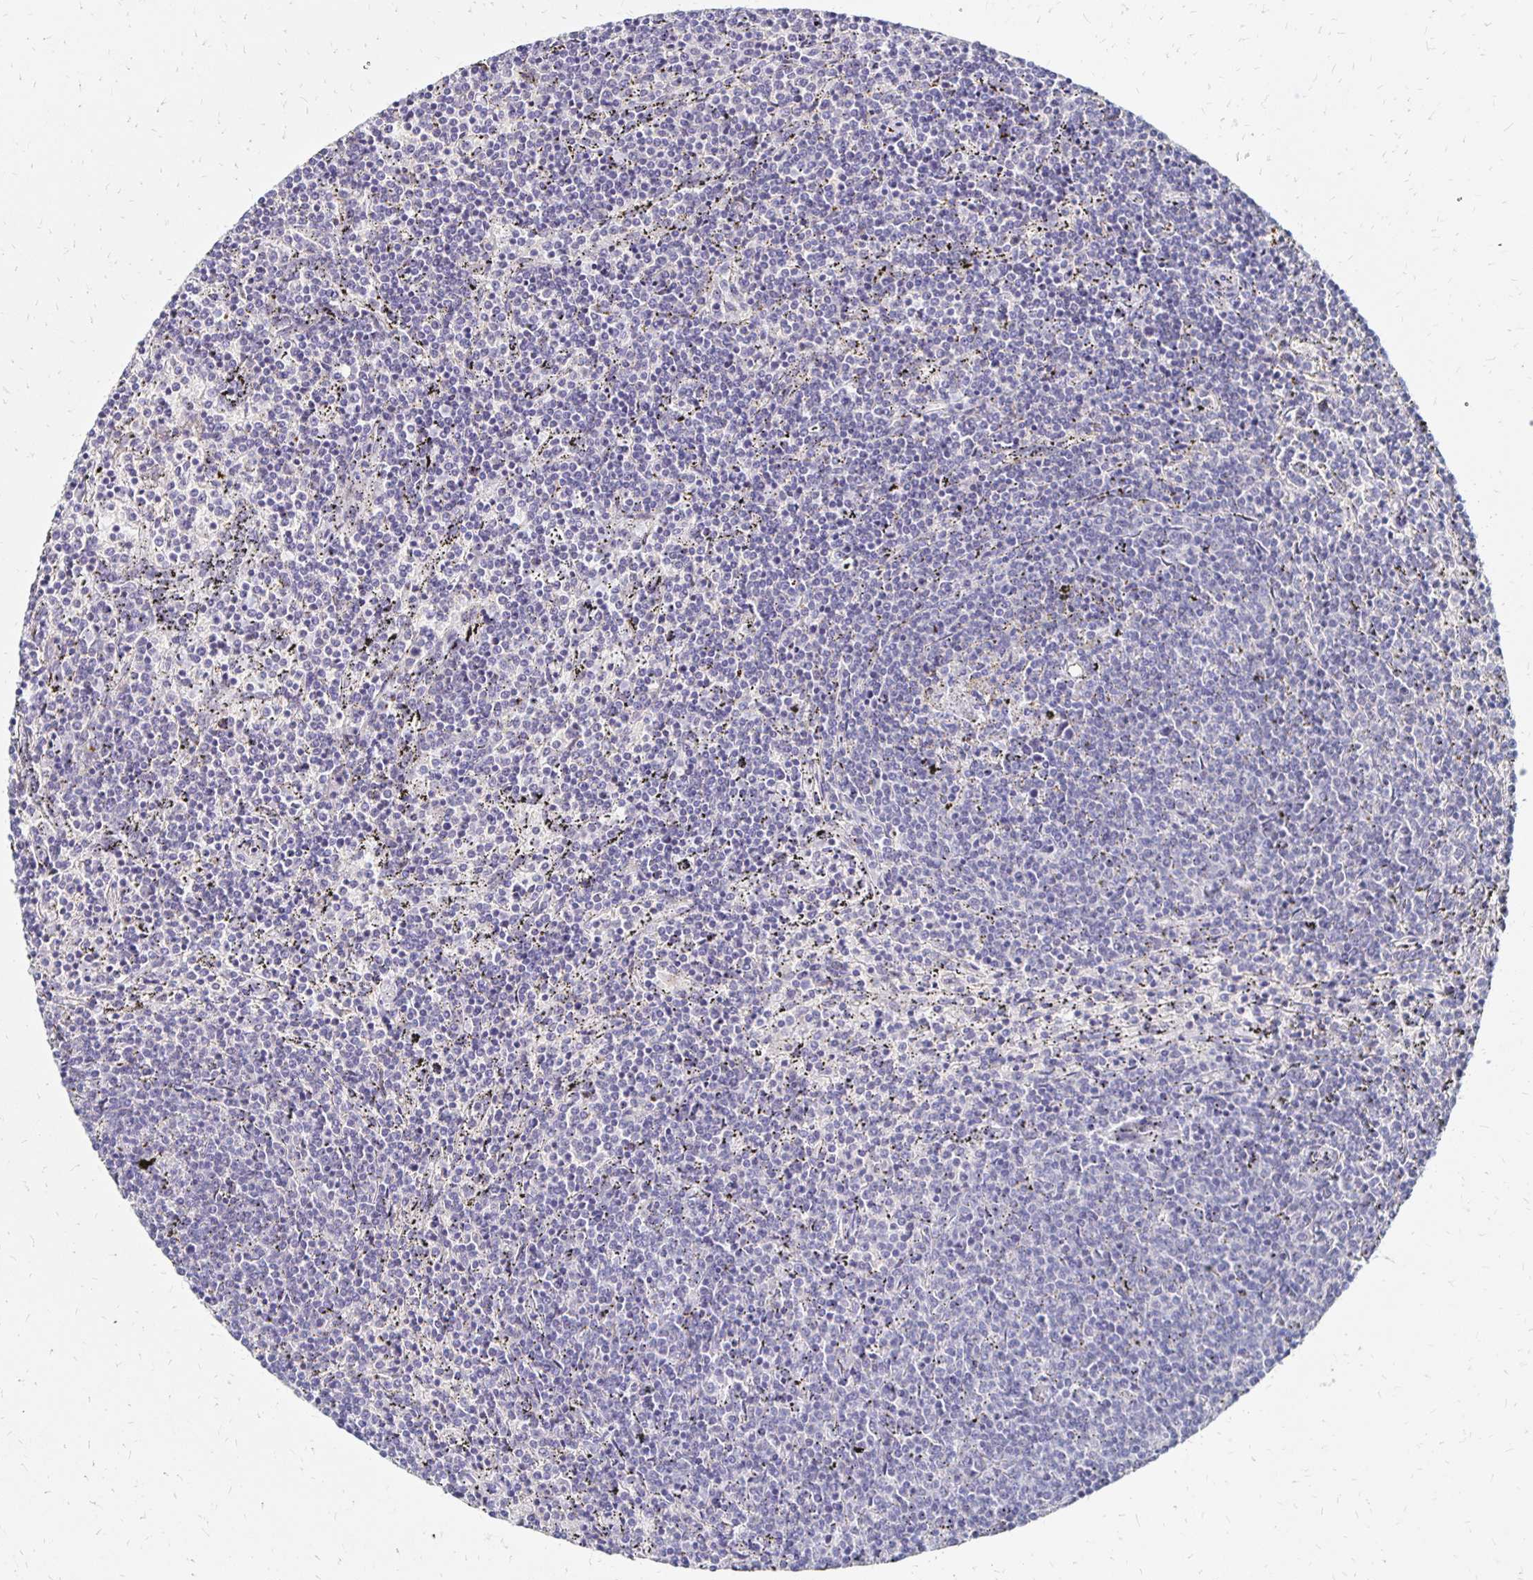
{"staining": {"intensity": "negative", "quantity": "none", "location": "none"}, "tissue": "lymphoma", "cell_type": "Tumor cells", "image_type": "cancer", "snomed": [{"axis": "morphology", "description": "Malignant lymphoma, non-Hodgkin's type, Low grade"}, {"axis": "topography", "description": "Spleen"}], "caption": "Low-grade malignant lymphoma, non-Hodgkin's type was stained to show a protein in brown. There is no significant positivity in tumor cells.", "gene": "ATOSB", "patient": {"sex": "female", "age": 50}}